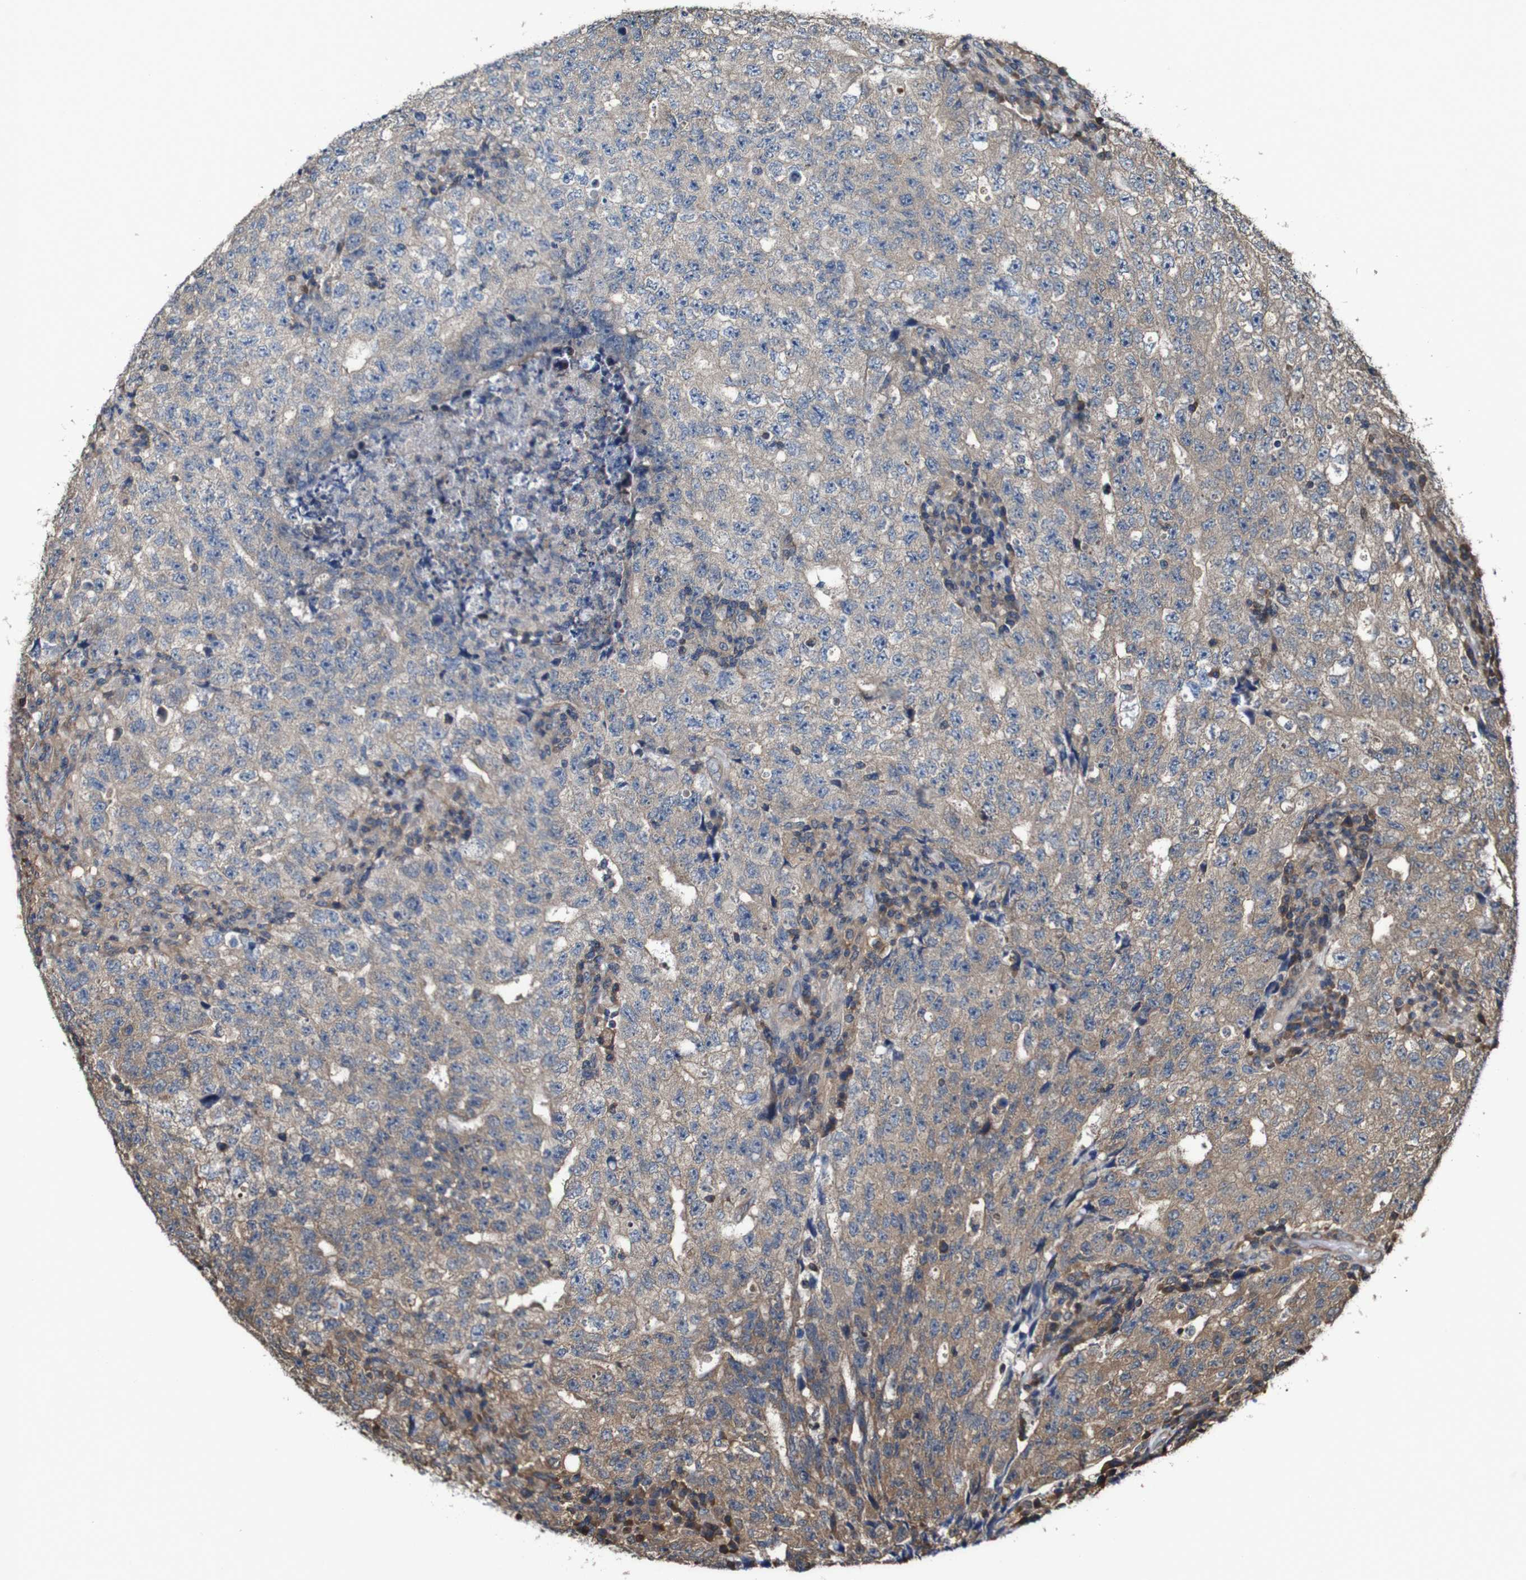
{"staining": {"intensity": "weak", "quantity": ">75%", "location": "cytoplasmic/membranous"}, "tissue": "testis cancer", "cell_type": "Tumor cells", "image_type": "cancer", "snomed": [{"axis": "morphology", "description": "Necrosis, NOS"}, {"axis": "morphology", "description": "Carcinoma, Embryonal, NOS"}, {"axis": "topography", "description": "Testis"}], "caption": "About >75% of tumor cells in testis cancer (embryonal carcinoma) exhibit weak cytoplasmic/membranous protein staining as visualized by brown immunohistochemical staining.", "gene": "PTPRR", "patient": {"sex": "male", "age": 19}}